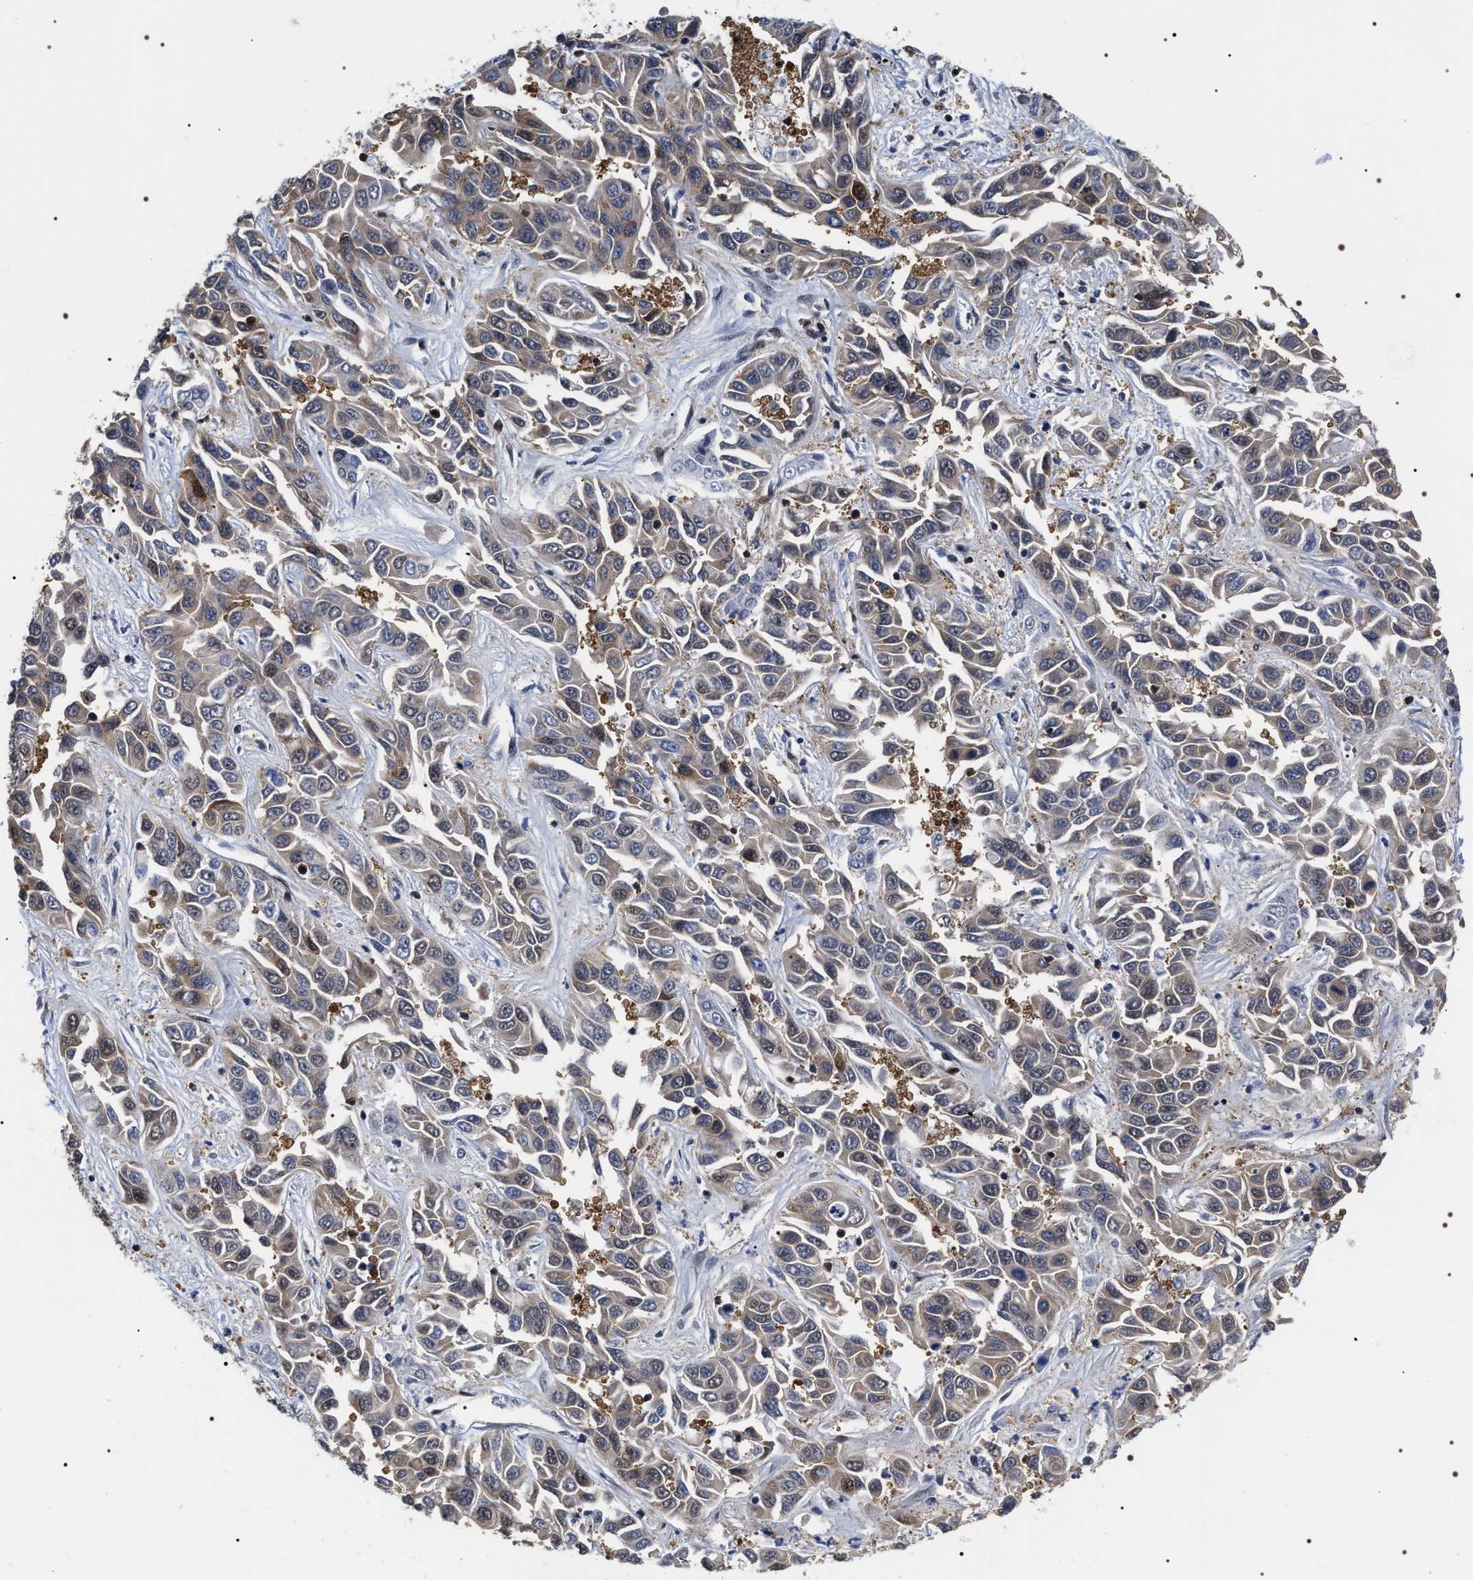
{"staining": {"intensity": "weak", "quantity": "25%-75%", "location": "cytoplasmic/membranous"}, "tissue": "liver cancer", "cell_type": "Tumor cells", "image_type": "cancer", "snomed": [{"axis": "morphology", "description": "Cholangiocarcinoma"}, {"axis": "topography", "description": "Liver"}], "caption": "DAB immunohistochemical staining of human liver cholangiocarcinoma reveals weak cytoplasmic/membranous protein expression in approximately 25%-75% of tumor cells. The staining is performed using DAB (3,3'-diaminobenzidine) brown chromogen to label protein expression. The nuclei are counter-stained blue using hematoxylin.", "gene": "BAG6", "patient": {"sex": "female", "age": 52}}